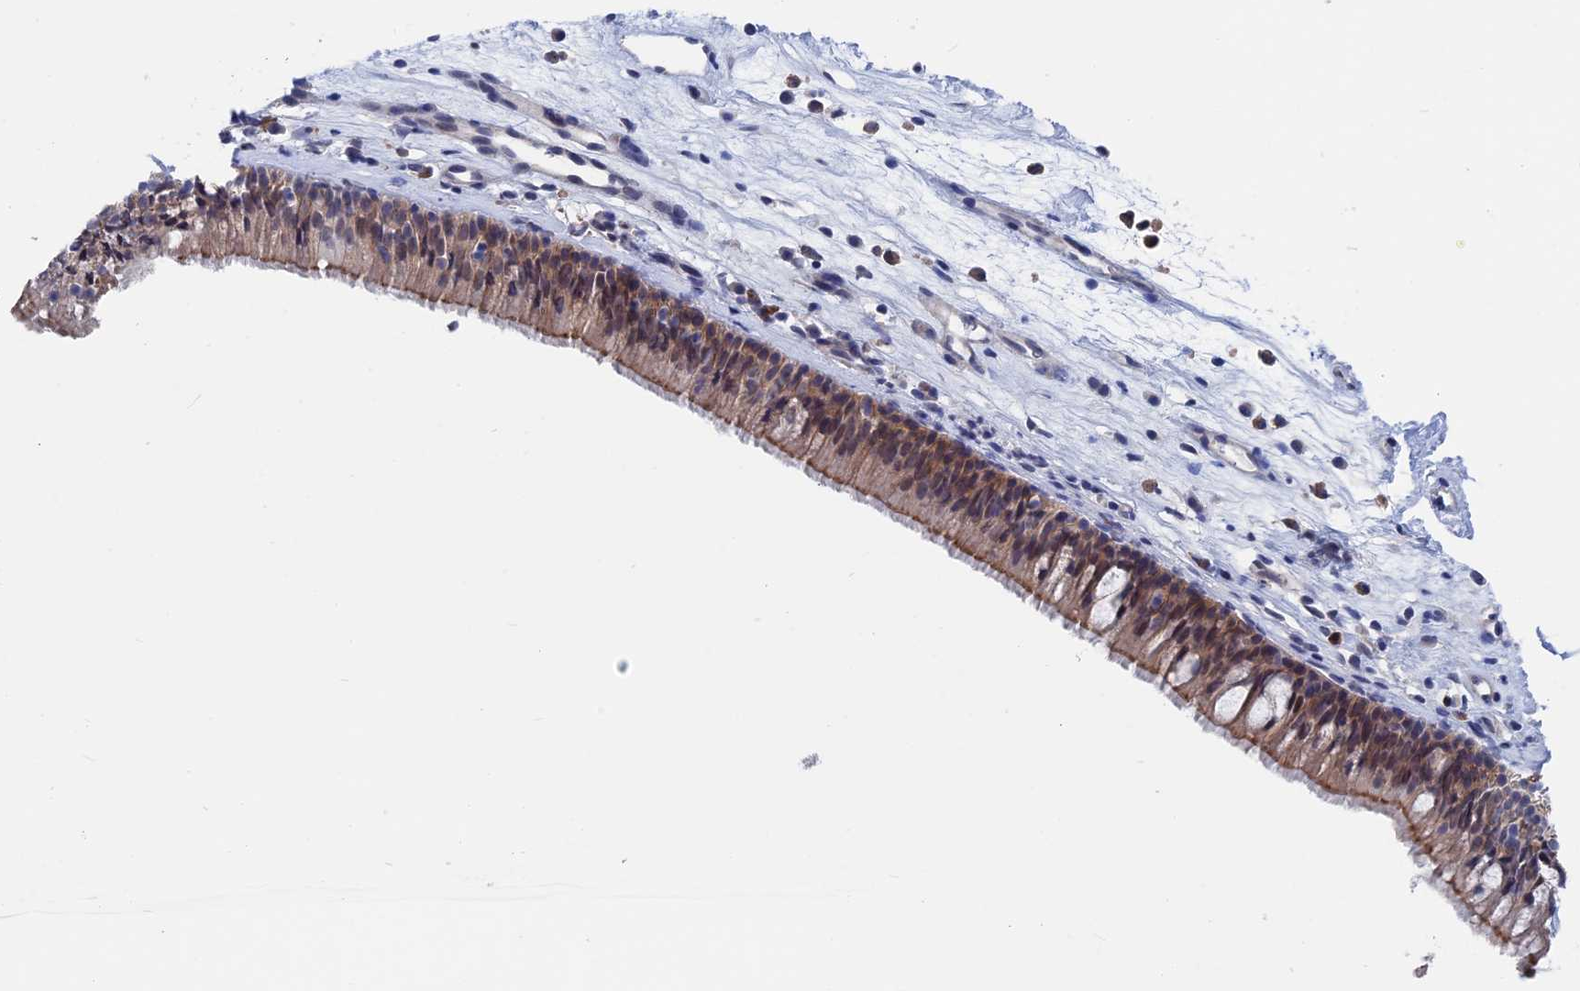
{"staining": {"intensity": "moderate", "quantity": "25%-75%", "location": "cytoplasmic/membranous"}, "tissue": "nasopharynx", "cell_type": "Respiratory epithelial cells", "image_type": "normal", "snomed": [{"axis": "morphology", "description": "Normal tissue, NOS"}, {"axis": "morphology", "description": "Inflammation, NOS"}, {"axis": "morphology", "description": "Malignant melanoma, Metastatic site"}, {"axis": "topography", "description": "Nasopharynx"}], "caption": "Immunohistochemistry (IHC) histopathology image of benign human nasopharynx stained for a protein (brown), which displays medium levels of moderate cytoplasmic/membranous expression in about 25%-75% of respiratory epithelial cells.", "gene": "MARCHF3", "patient": {"sex": "male", "age": 70}}